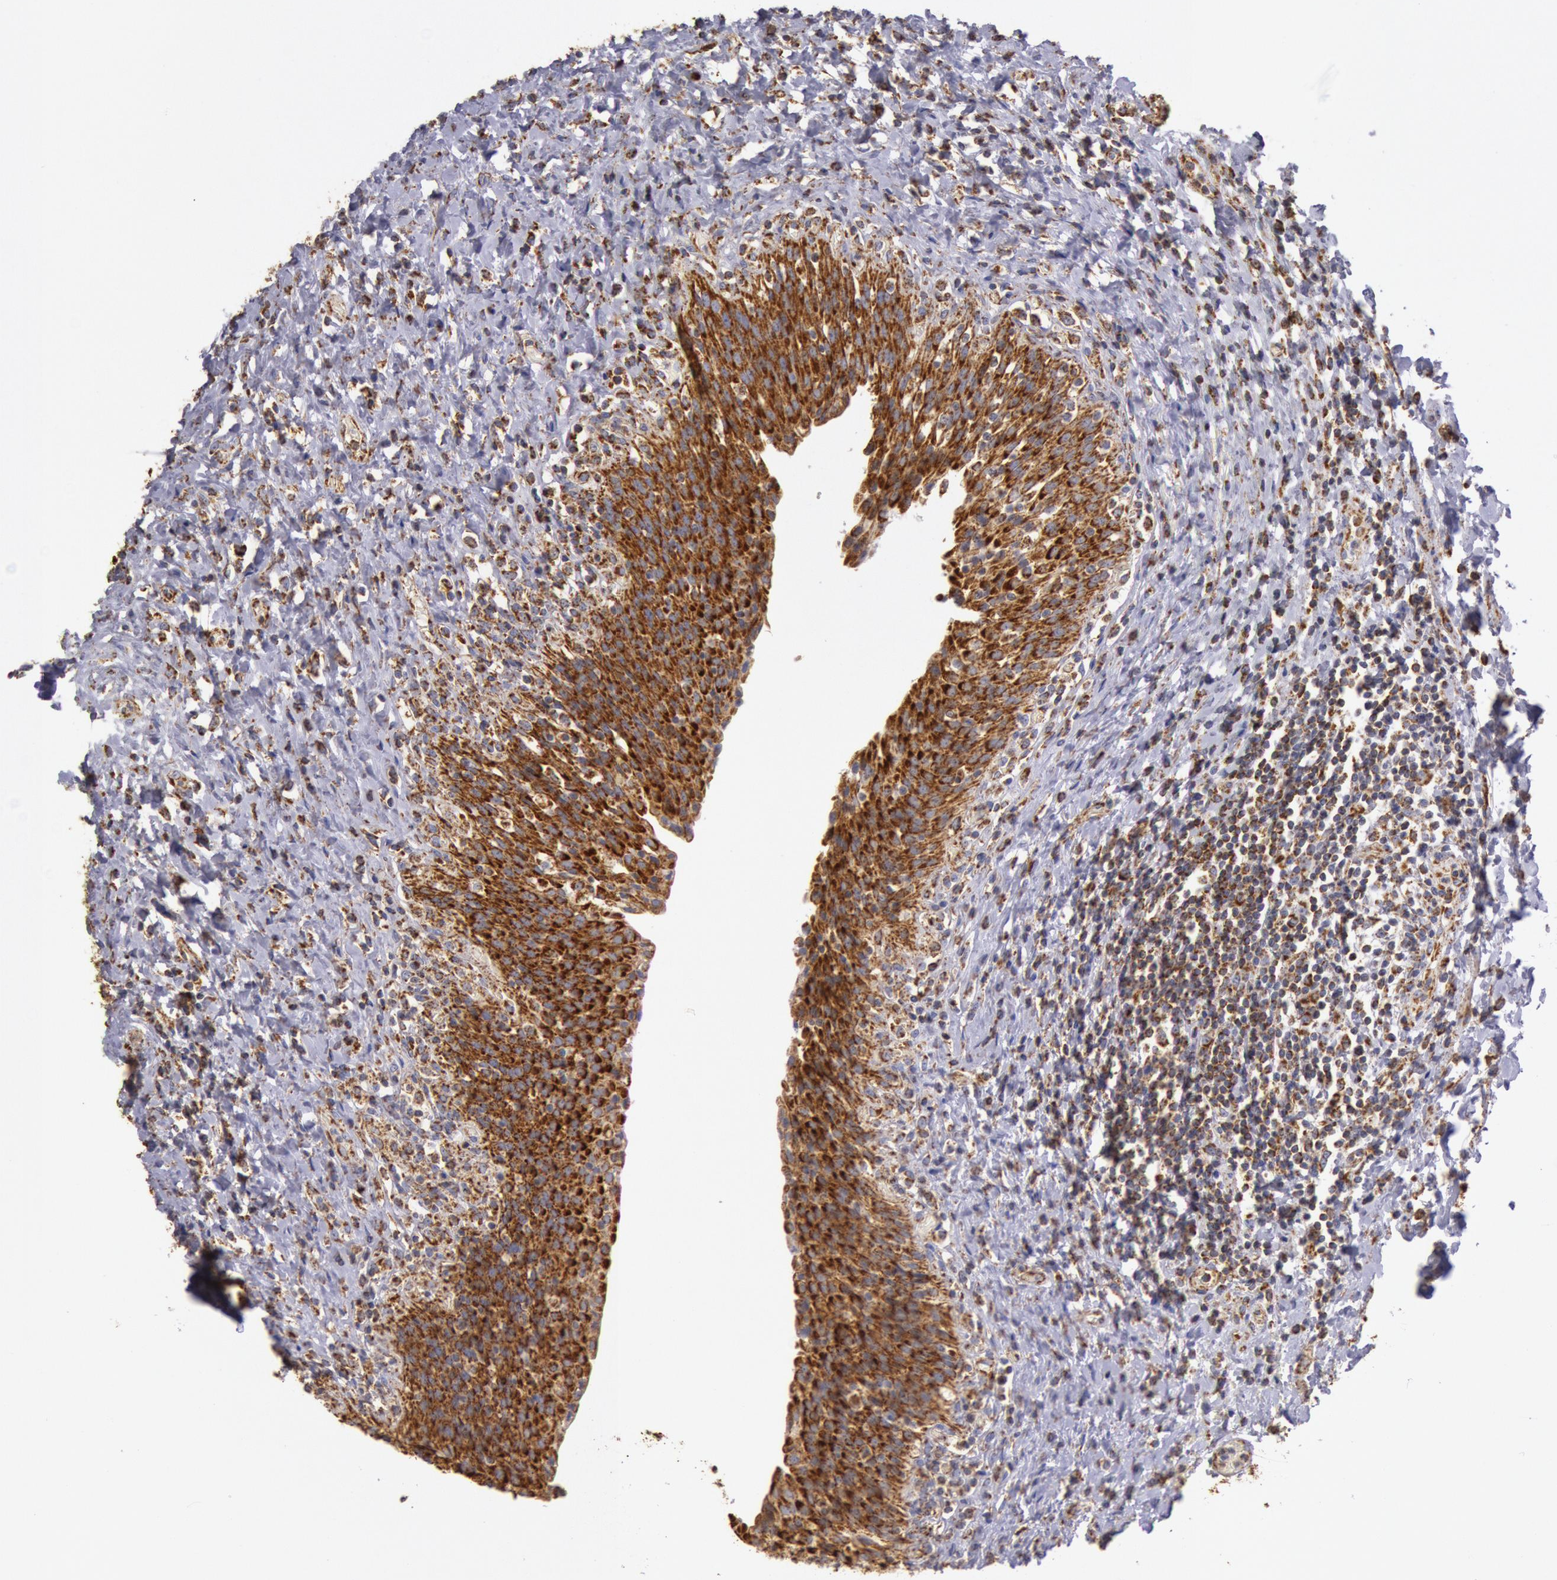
{"staining": {"intensity": "strong", "quantity": ">75%", "location": "cytoplasmic/membranous"}, "tissue": "urinary bladder", "cell_type": "Urothelial cells", "image_type": "normal", "snomed": [{"axis": "morphology", "description": "Normal tissue, NOS"}, {"axis": "topography", "description": "Urinary bladder"}], "caption": "This image reveals immunohistochemistry staining of unremarkable urinary bladder, with high strong cytoplasmic/membranous expression in about >75% of urothelial cells.", "gene": "CYC1", "patient": {"sex": "male", "age": 51}}